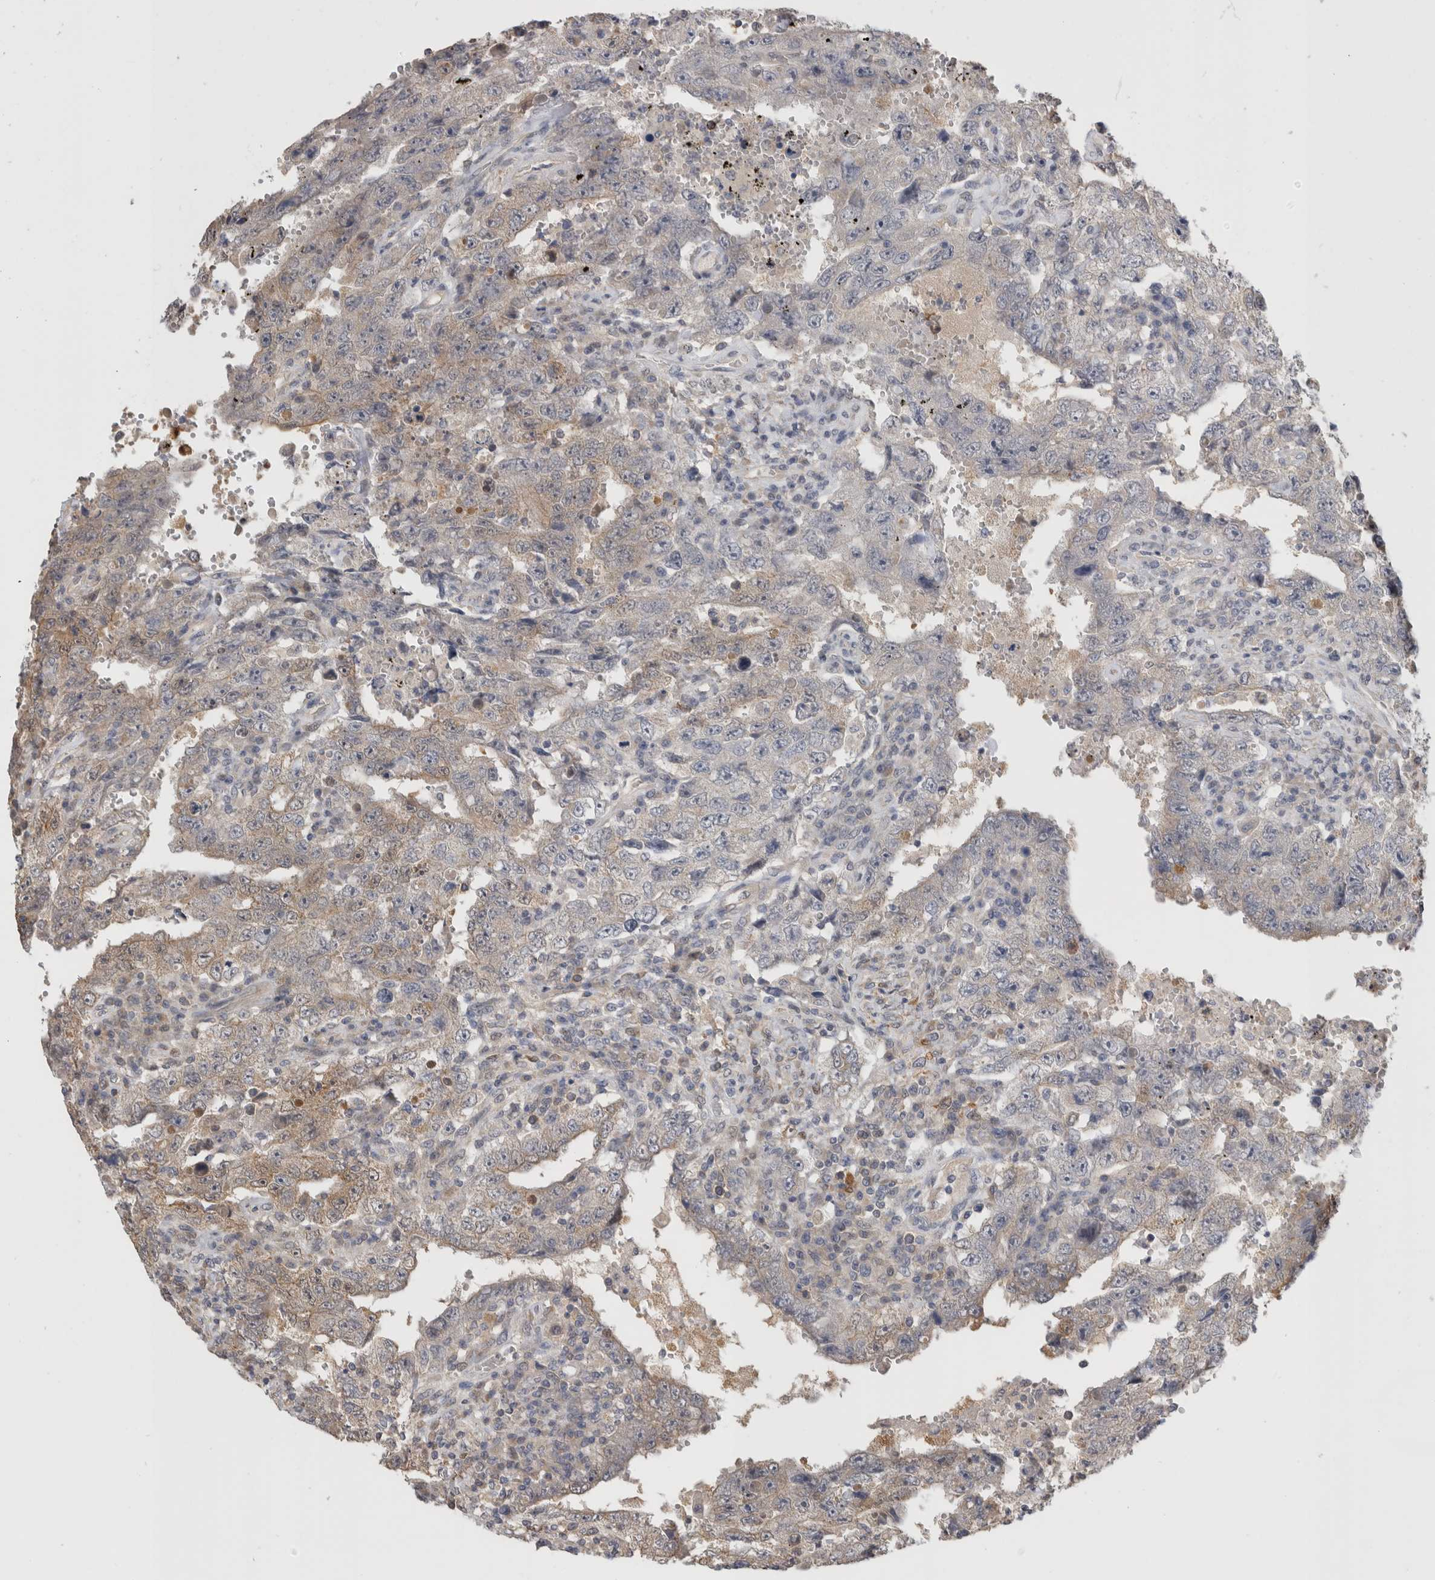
{"staining": {"intensity": "weak", "quantity": "<25%", "location": "cytoplasmic/membranous"}, "tissue": "testis cancer", "cell_type": "Tumor cells", "image_type": "cancer", "snomed": [{"axis": "morphology", "description": "Carcinoma, Embryonal, NOS"}, {"axis": "topography", "description": "Testis"}], "caption": "Immunohistochemical staining of human testis embryonal carcinoma exhibits no significant expression in tumor cells. Nuclei are stained in blue.", "gene": "PGM1", "patient": {"sex": "male", "age": 26}}